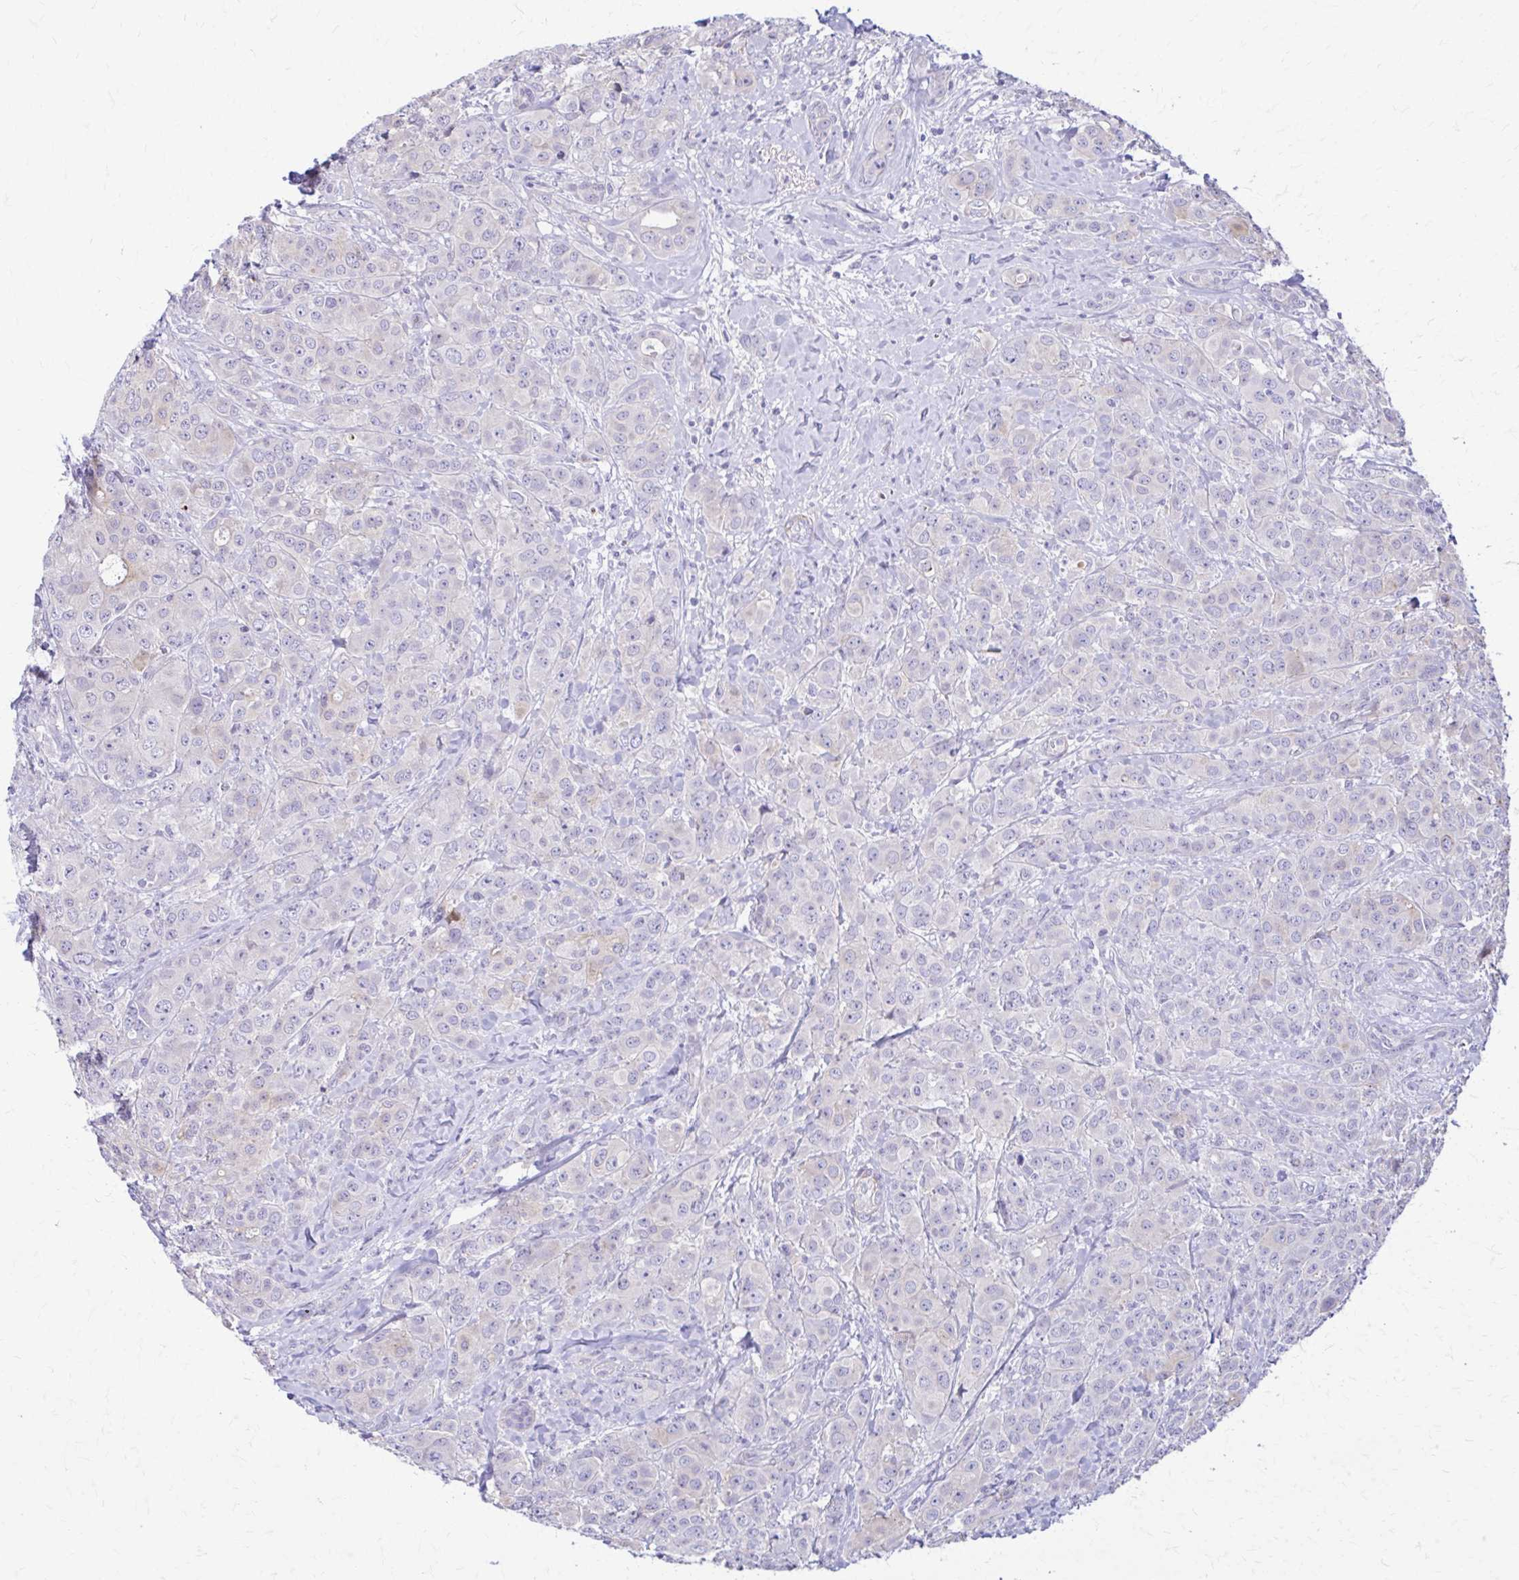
{"staining": {"intensity": "negative", "quantity": "none", "location": "none"}, "tissue": "breast cancer", "cell_type": "Tumor cells", "image_type": "cancer", "snomed": [{"axis": "morphology", "description": "Normal tissue, NOS"}, {"axis": "morphology", "description": "Duct carcinoma"}, {"axis": "topography", "description": "Breast"}], "caption": "Histopathology image shows no significant protein staining in tumor cells of breast cancer.", "gene": "DSP", "patient": {"sex": "female", "age": 43}}